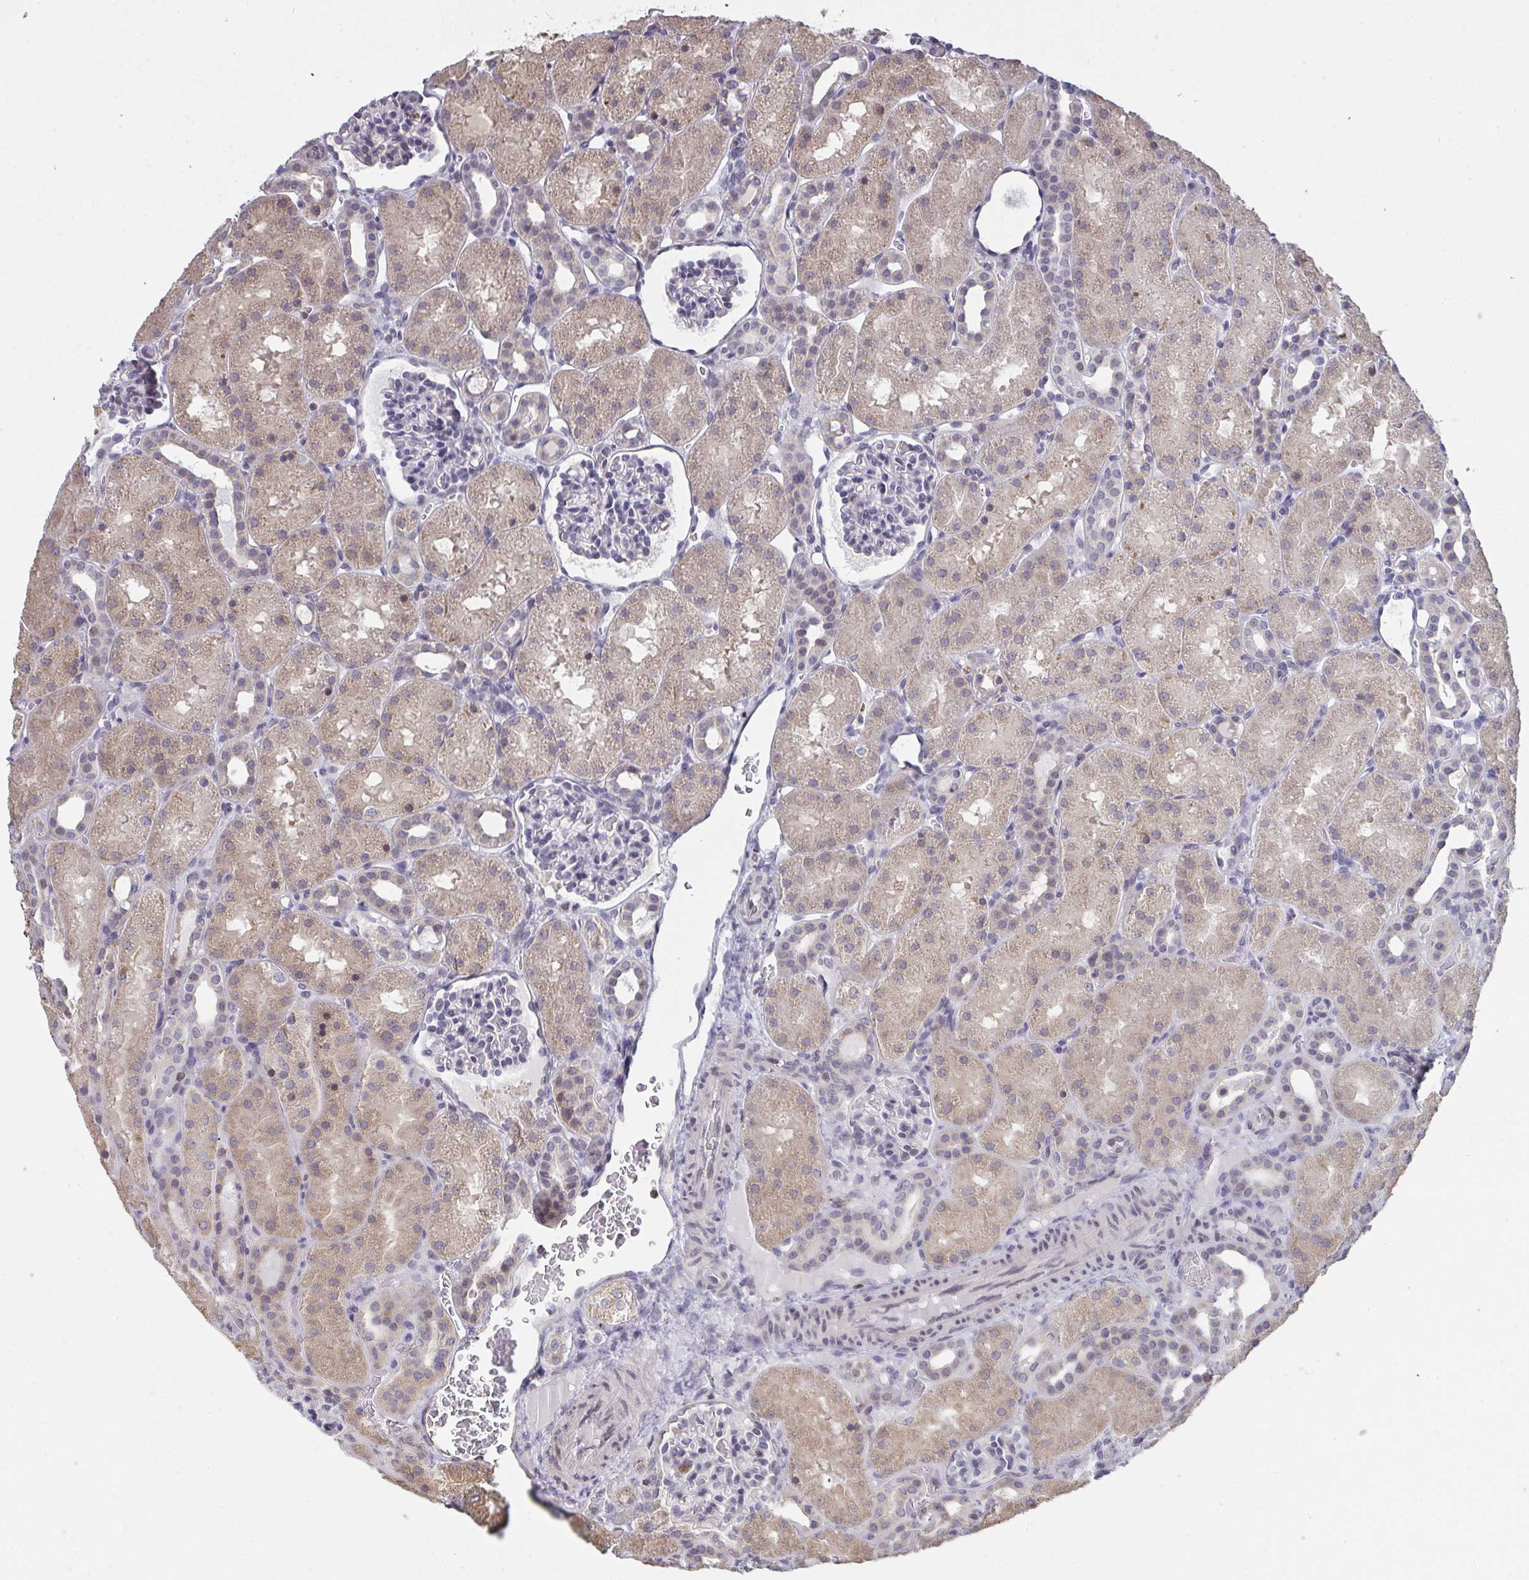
{"staining": {"intensity": "negative", "quantity": "none", "location": "none"}, "tissue": "kidney", "cell_type": "Cells in glomeruli", "image_type": "normal", "snomed": [{"axis": "morphology", "description": "Normal tissue, NOS"}, {"axis": "topography", "description": "Kidney"}], "caption": "A high-resolution micrograph shows IHC staining of unremarkable kidney, which exhibits no significant positivity in cells in glomeruli.", "gene": "SAP30", "patient": {"sex": "male", "age": 2}}